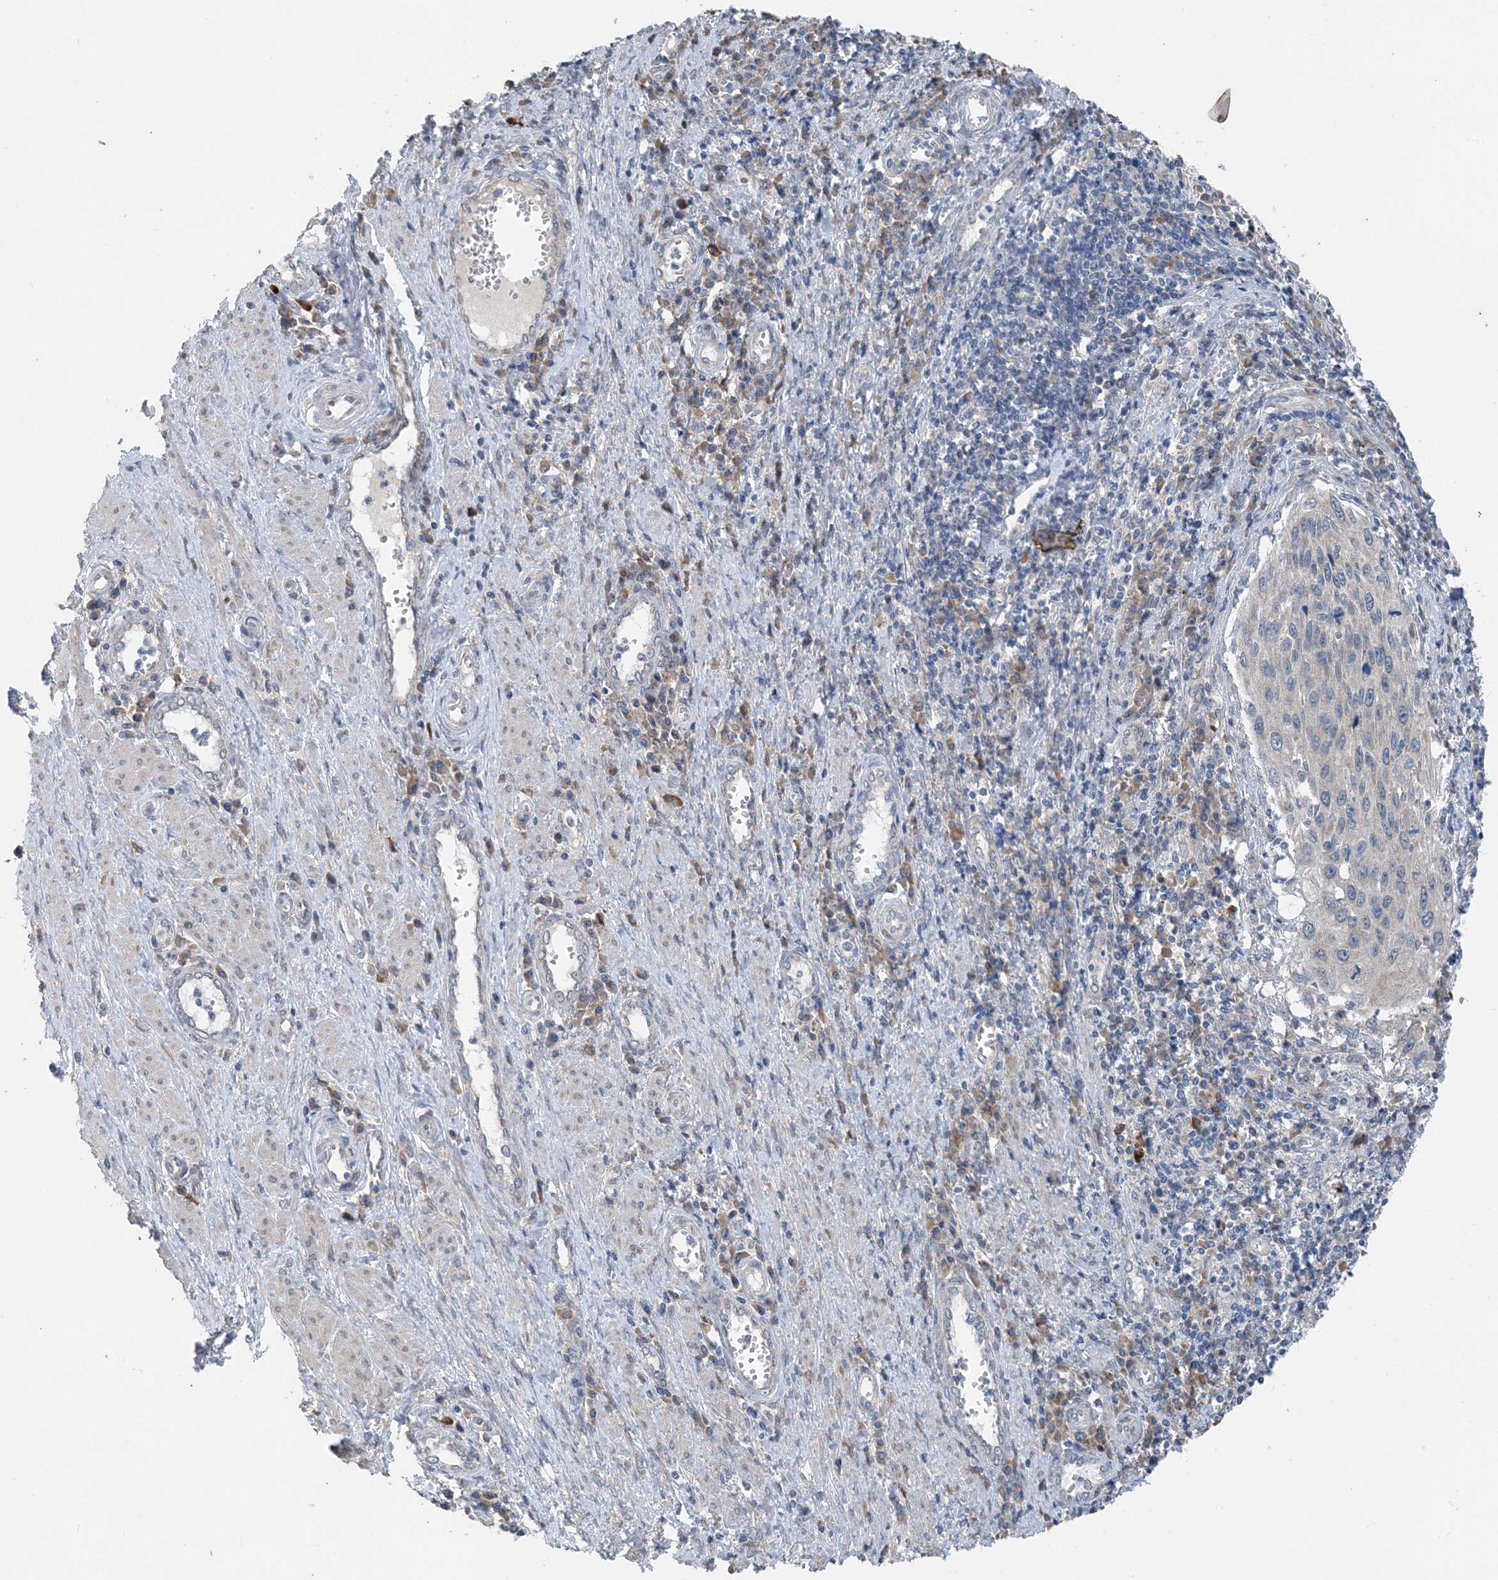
{"staining": {"intensity": "negative", "quantity": "none", "location": "none"}, "tissue": "cervical cancer", "cell_type": "Tumor cells", "image_type": "cancer", "snomed": [{"axis": "morphology", "description": "Squamous cell carcinoma, NOS"}, {"axis": "topography", "description": "Cervix"}], "caption": "IHC of human cervical cancer (squamous cell carcinoma) shows no staining in tumor cells.", "gene": "DHX30", "patient": {"sex": "female", "age": 32}}